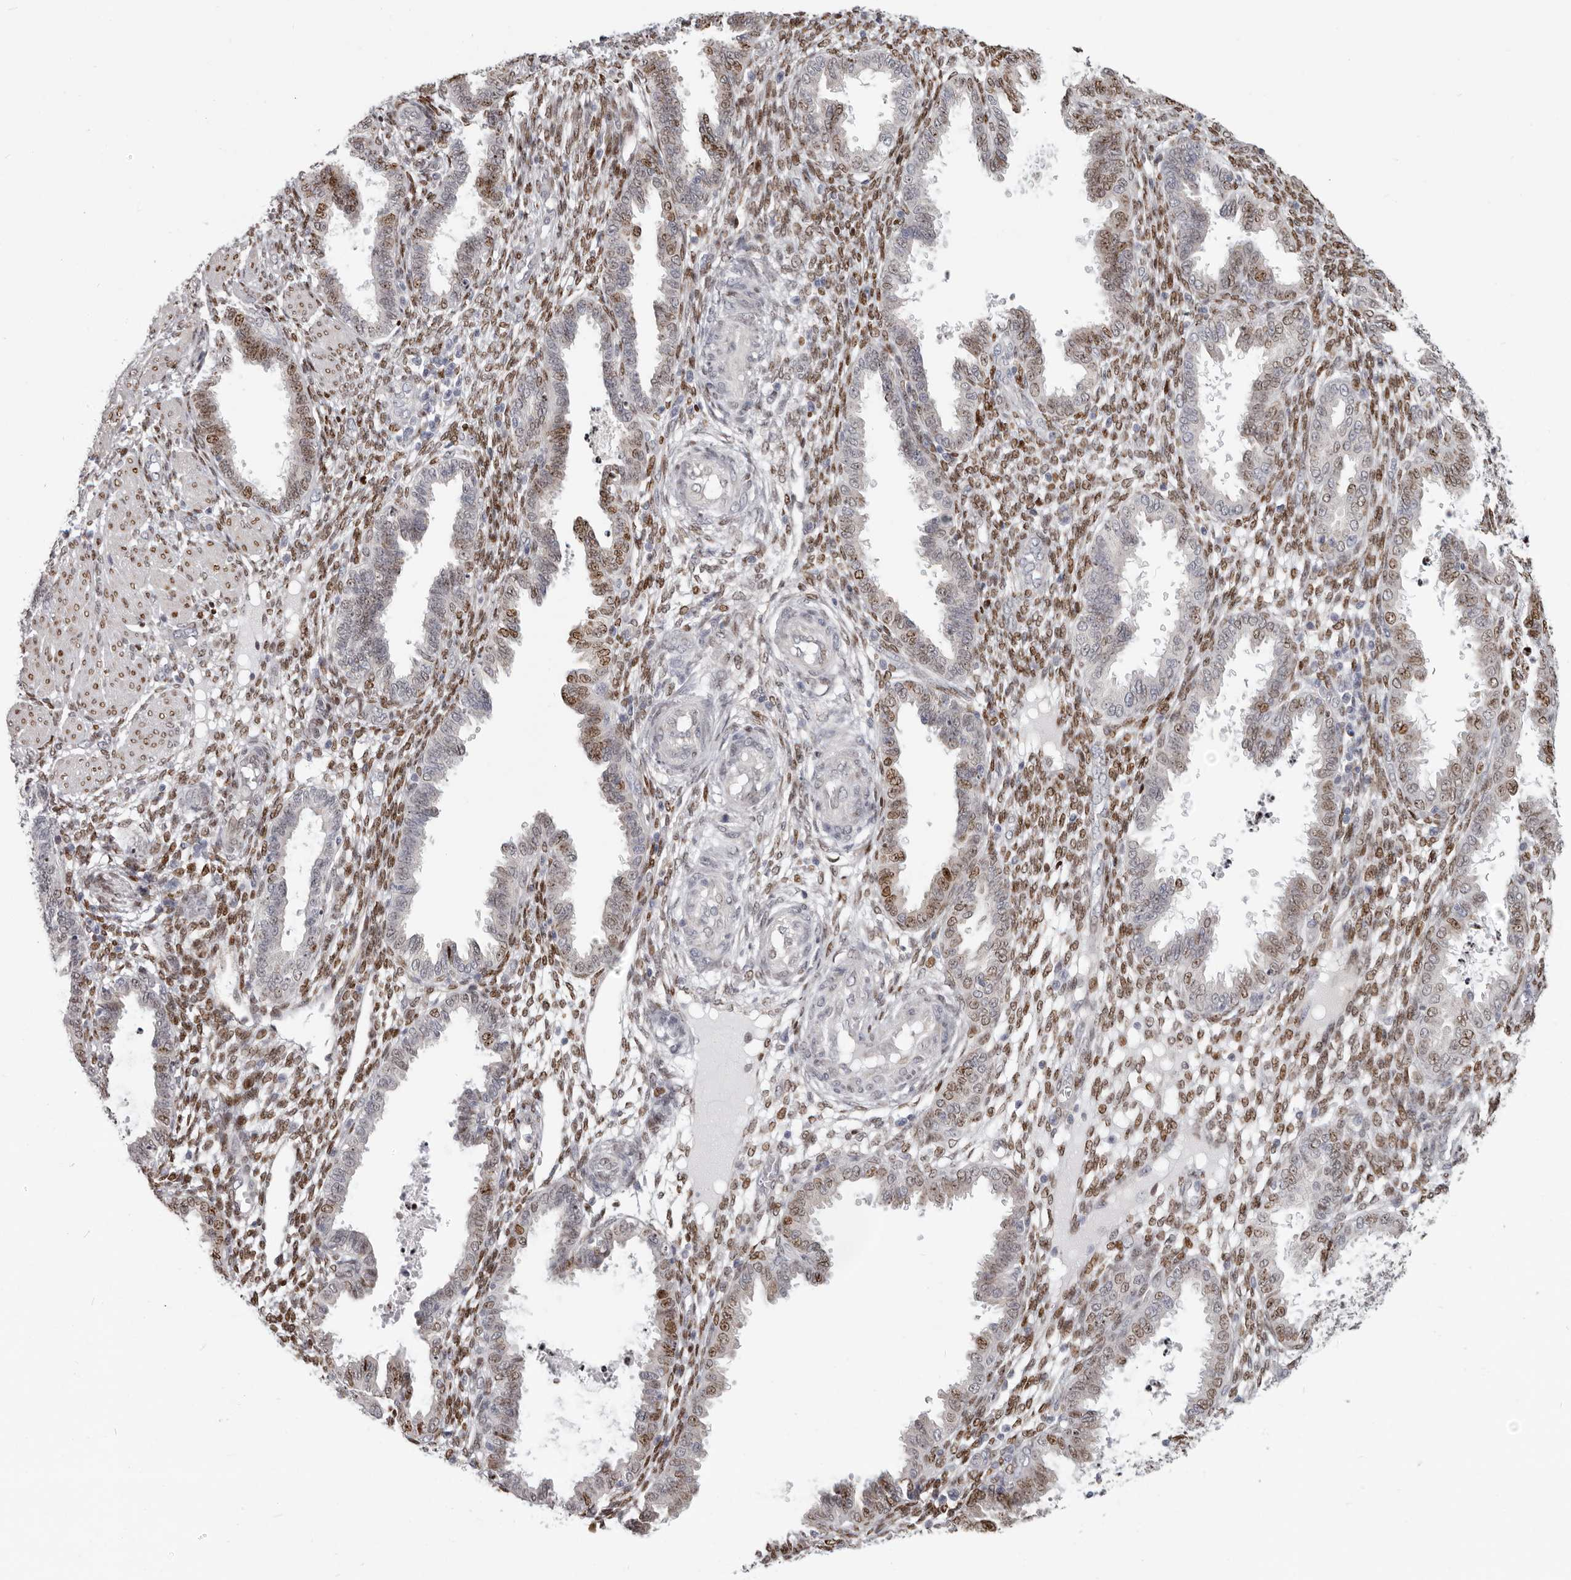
{"staining": {"intensity": "moderate", "quantity": "25%-75%", "location": "nuclear"}, "tissue": "endometrium", "cell_type": "Cells in endometrial stroma", "image_type": "normal", "snomed": [{"axis": "morphology", "description": "Normal tissue, NOS"}, {"axis": "topography", "description": "Endometrium"}], "caption": "A histopathology image showing moderate nuclear positivity in about 25%-75% of cells in endometrial stroma in normal endometrium, as visualized by brown immunohistochemical staining.", "gene": "SRP19", "patient": {"sex": "female", "age": 33}}